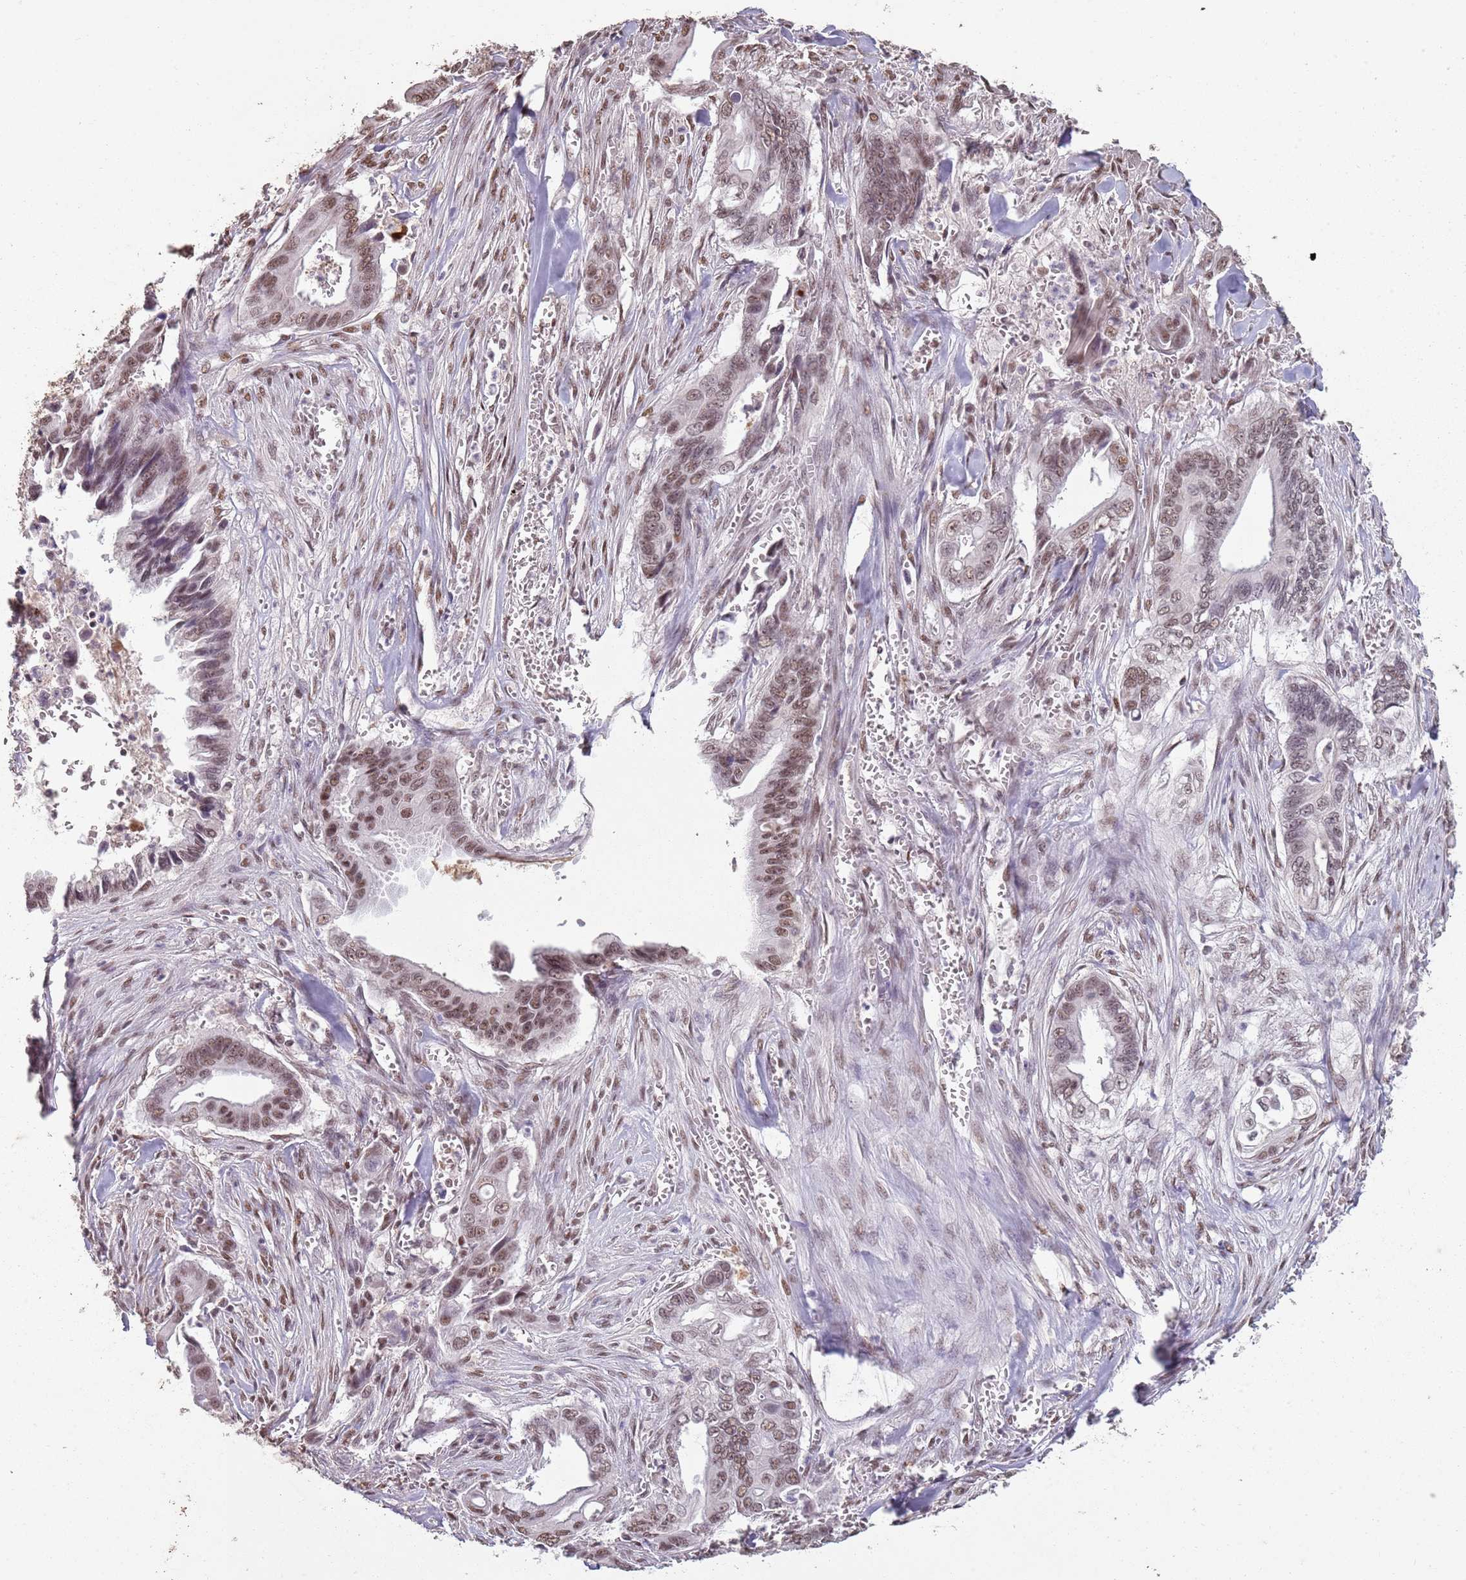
{"staining": {"intensity": "moderate", "quantity": ">75%", "location": "nuclear"}, "tissue": "pancreatic cancer", "cell_type": "Tumor cells", "image_type": "cancer", "snomed": [{"axis": "morphology", "description": "Adenocarcinoma, NOS"}, {"axis": "topography", "description": "Pancreas"}], "caption": "Immunohistochemical staining of human pancreatic cancer reveals medium levels of moderate nuclear protein expression in about >75% of tumor cells.", "gene": "ARL14EP", "patient": {"sex": "male", "age": 59}}